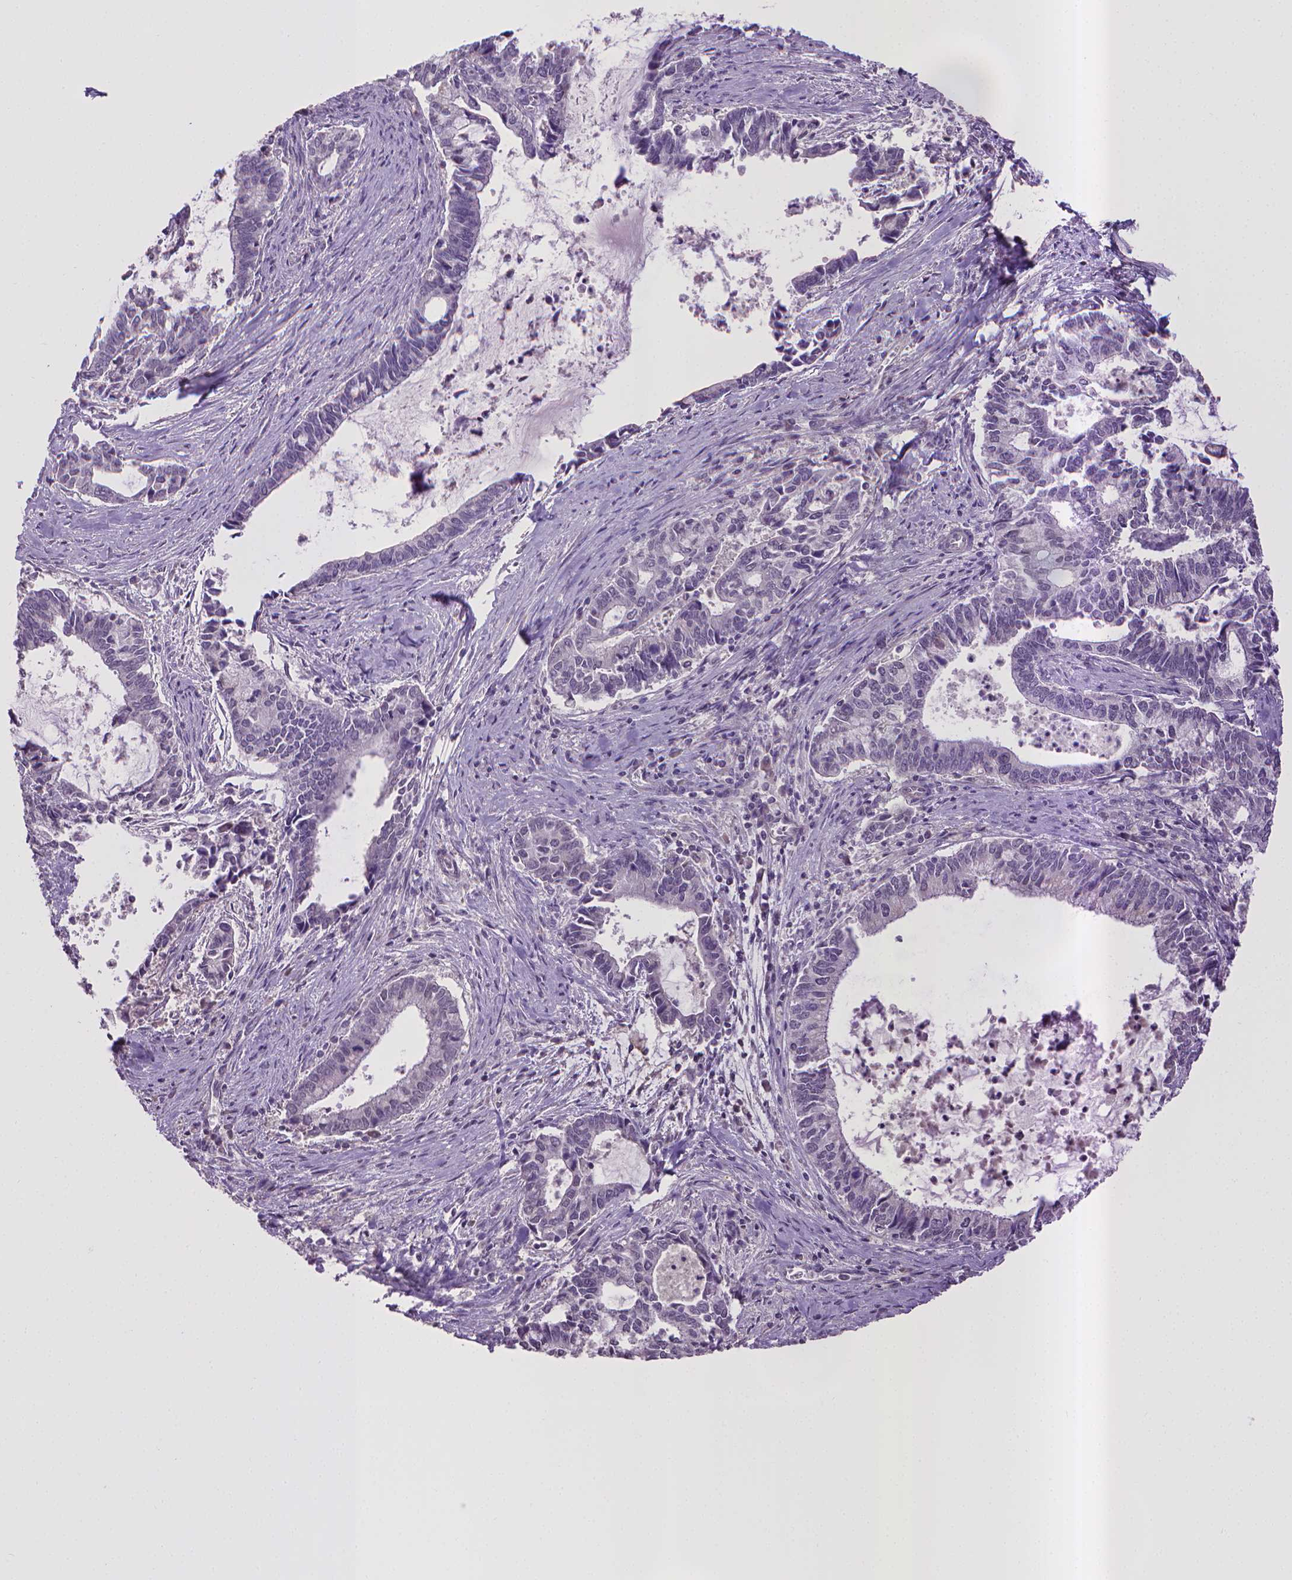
{"staining": {"intensity": "negative", "quantity": "none", "location": "none"}, "tissue": "cervical cancer", "cell_type": "Tumor cells", "image_type": "cancer", "snomed": [{"axis": "morphology", "description": "Adenocarcinoma, NOS"}, {"axis": "topography", "description": "Cervix"}], "caption": "IHC image of neoplastic tissue: cervical cancer stained with DAB (3,3'-diaminobenzidine) demonstrates no significant protein staining in tumor cells.", "gene": "CPM", "patient": {"sex": "female", "age": 42}}